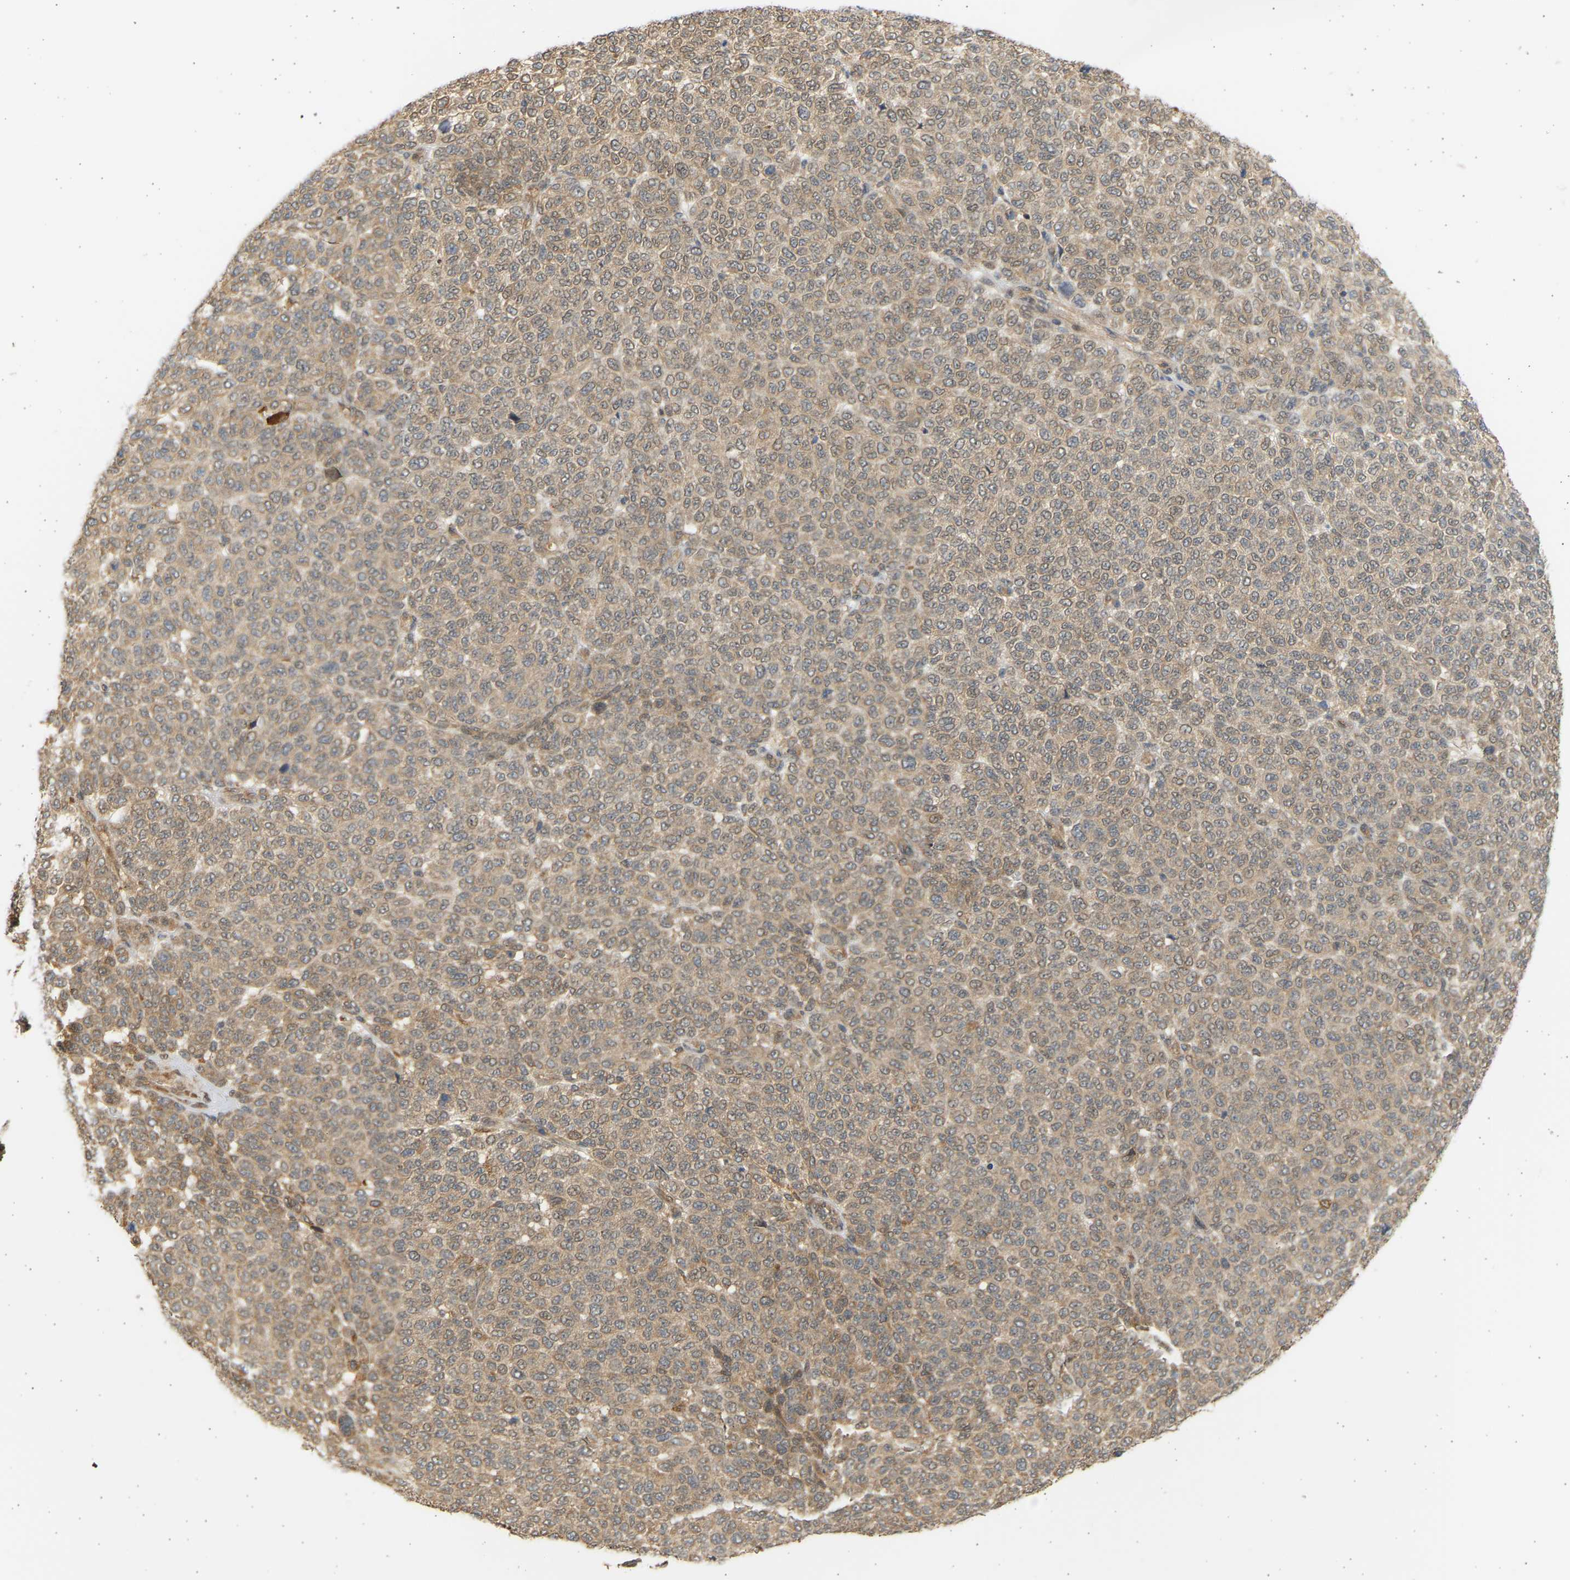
{"staining": {"intensity": "moderate", "quantity": "25%-75%", "location": "cytoplasmic/membranous"}, "tissue": "melanoma", "cell_type": "Tumor cells", "image_type": "cancer", "snomed": [{"axis": "morphology", "description": "Malignant melanoma, NOS"}, {"axis": "topography", "description": "Skin"}], "caption": "Brown immunohistochemical staining in melanoma demonstrates moderate cytoplasmic/membranous positivity in about 25%-75% of tumor cells. (DAB (3,3'-diaminobenzidine) = brown stain, brightfield microscopy at high magnification).", "gene": "B4GALT6", "patient": {"sex": "male", "age": 59}}